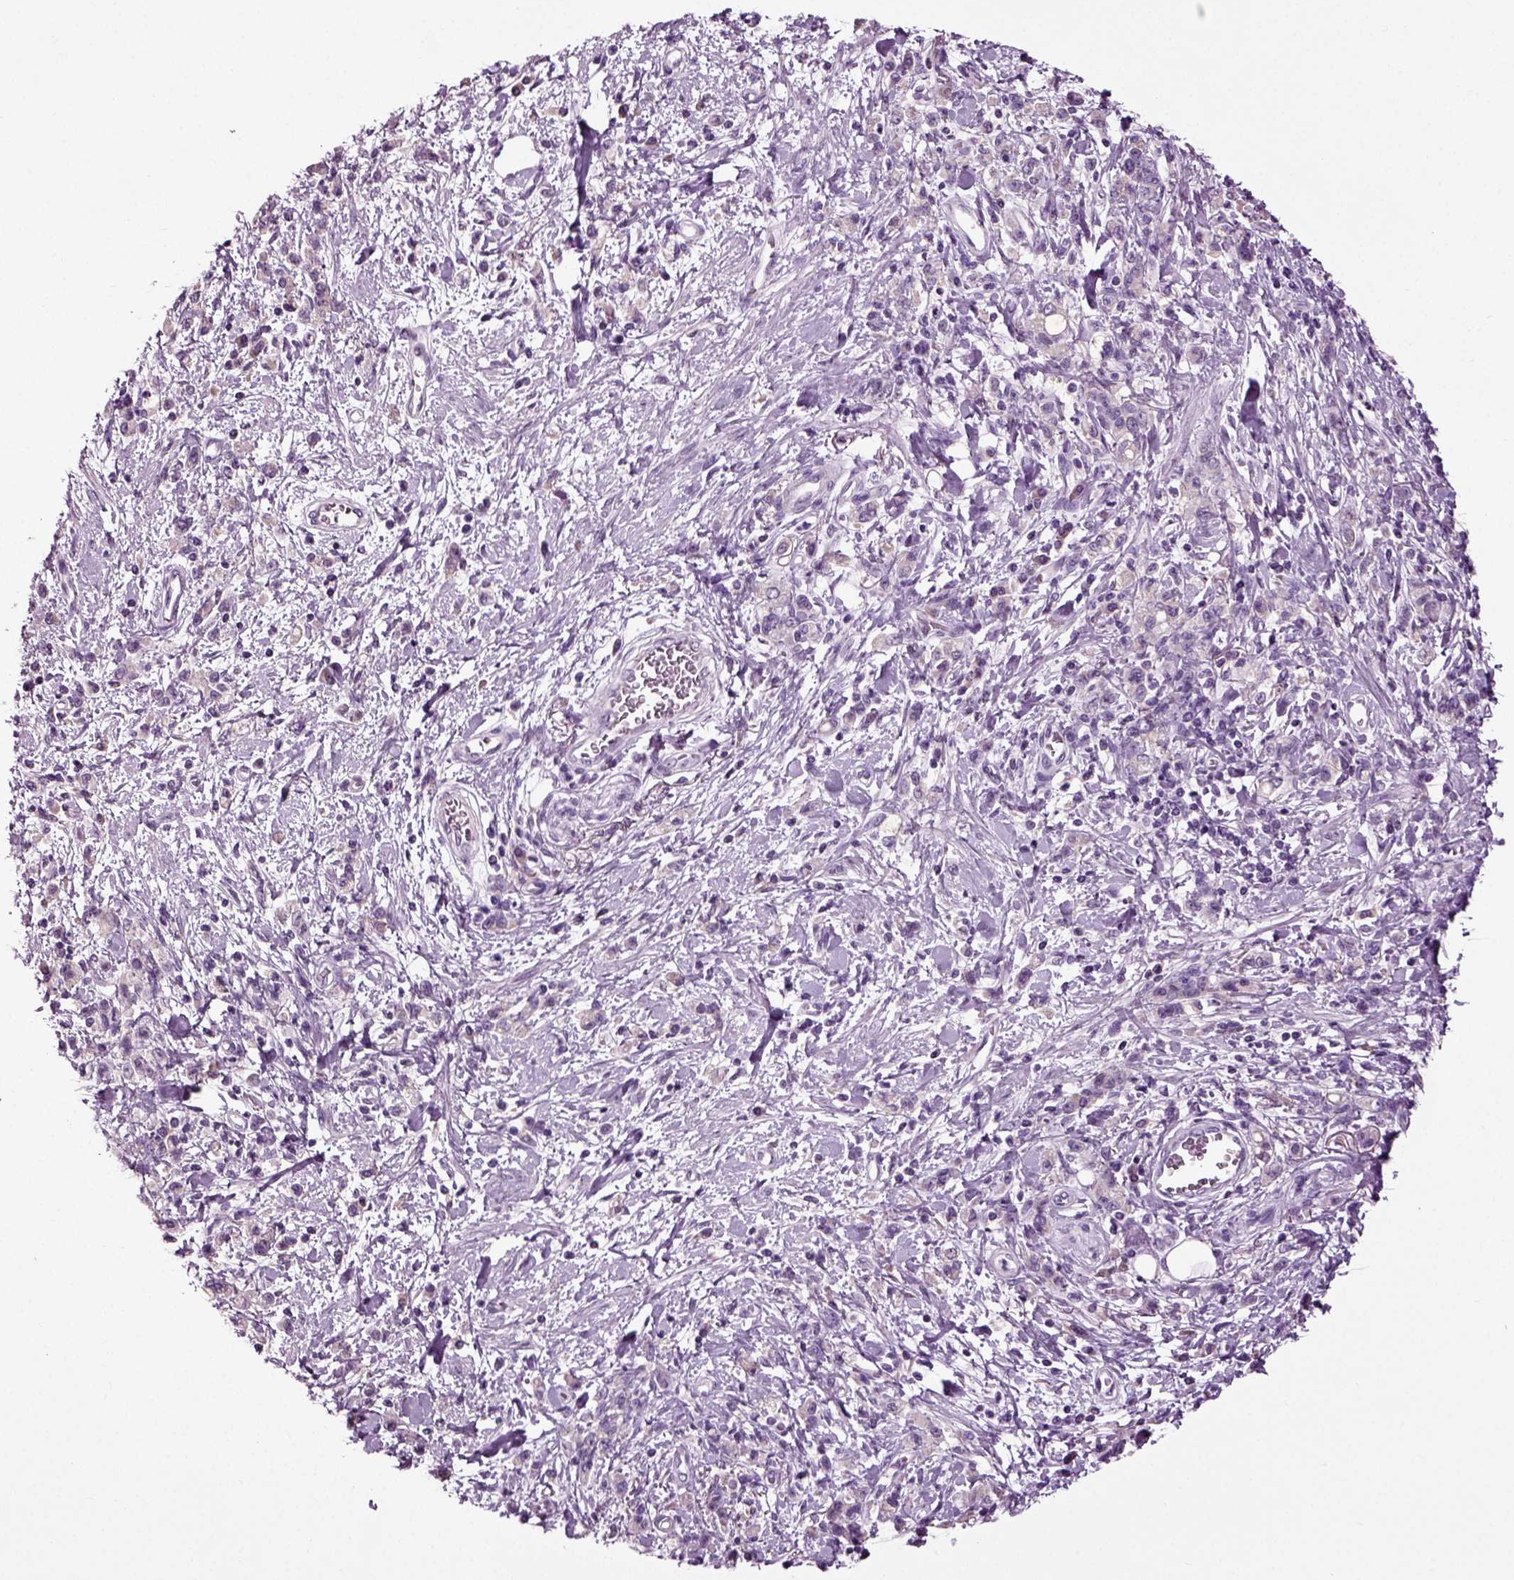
{"staining": {"intensity": "negative", "quantity": "none", "location": "none"}, "tissue": "stomach cancer", "cell_type": "Tumor cells", "image_type": "cancer", "snomed": [{"axis": "morphology", "description": "Adenocarcinoma, NOS"}, {"axis": "topography", "description": "Stomach"}], "caption": "The histopathology image demonstrates no significant positivity in tumor cells of stomach cancer. (Brightfield microscopy of DAB IHC at high magnification).", "gene": "SPATA17", "patient": {"sex": "male", "age": 77}}